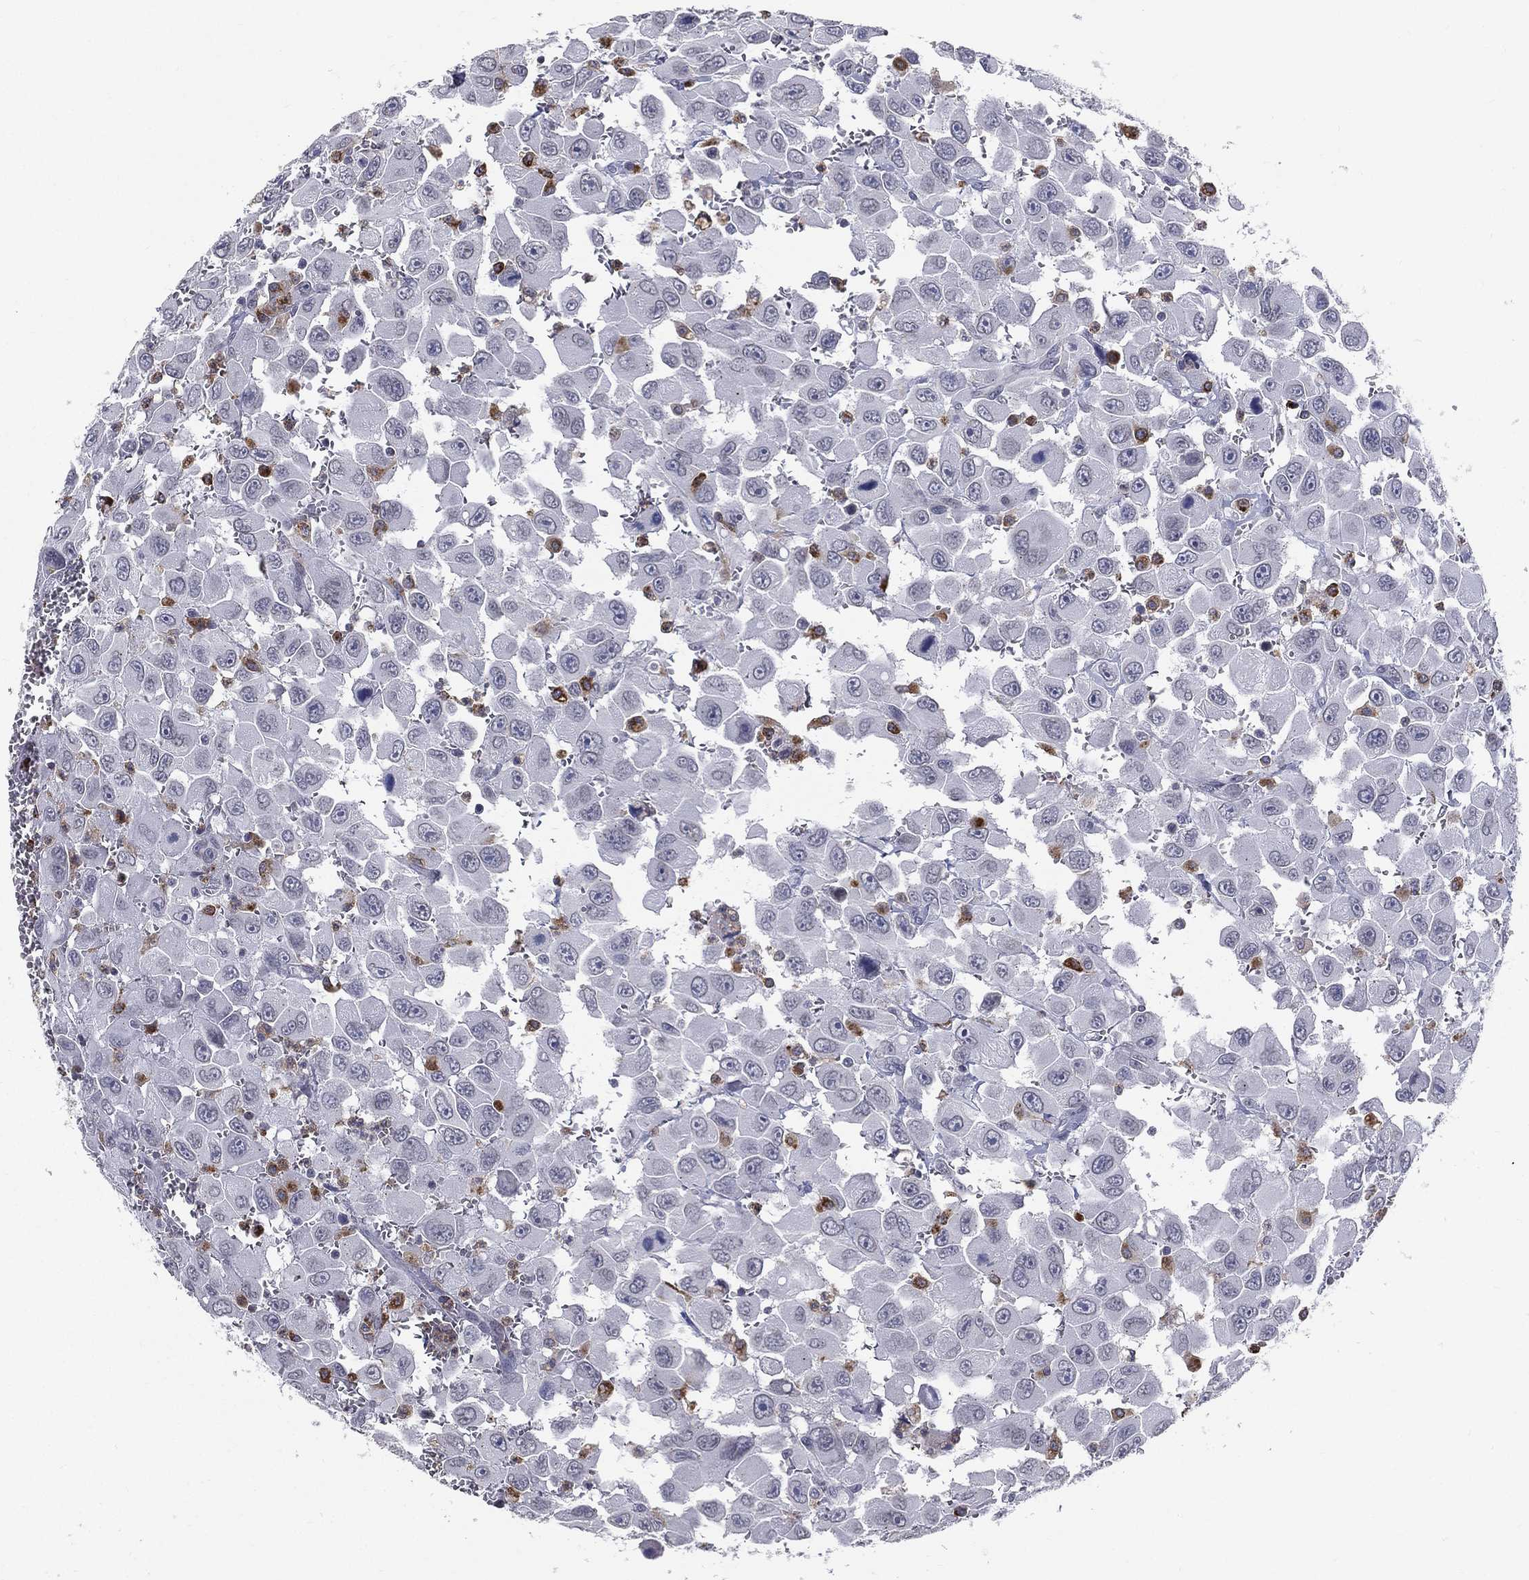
{"staining": {"intensity": "negative", "quantity": "none", "location": "none"}, "tissue": "head and neck cancer", "cell_type": "Tumor cells", "image_type": "cancer", "snomed": [{"axis": "morphology", "description": "Squamous cell carcinoma, NOS"}, {"axis": "morphology", "description": "Squamous cell carcinoma, metastatic, NOS"}, {"axis": "topography", "description": "Oral tissue"}, {"axis": "topography", "description": "Head-Neck"}], "caption": "Squamous cell carcinoma (head and neck) stained for a protein using immunohistochemistry displays no positivity tumor cells.", "gene": "EVI2B", "patient": {"sex": "female", "age": 85}}